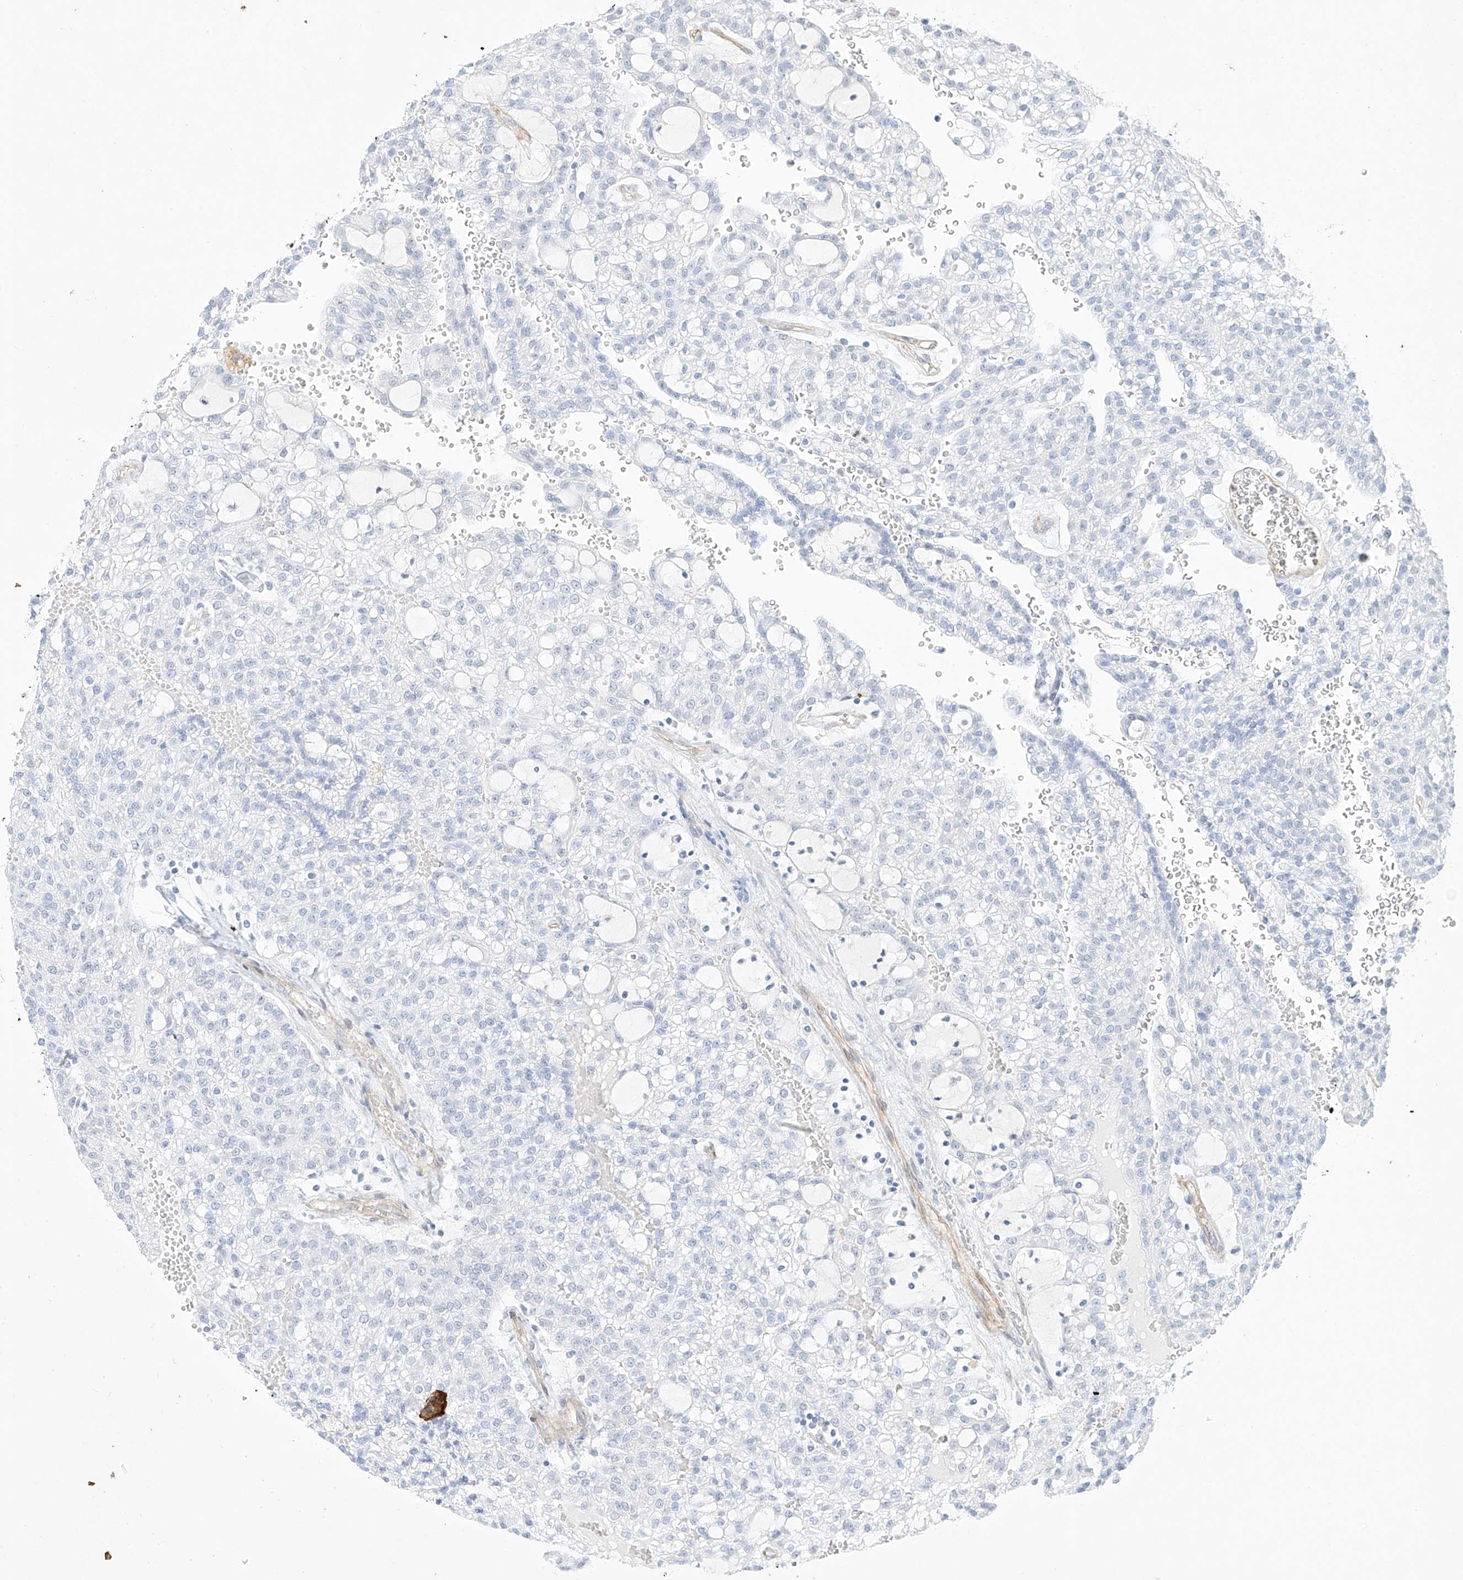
{"staining": {"intensity": "negative", "quantity": "none", "location": "none"}, "tissue": "renal cancer", "cell_type": "Tumor cells", "image_type": "cancer", "snomed": [{"axis": "morphology", "description": "Adenocarcinoma, NOS"}, {"axis": "topography", "description": "Kidney"}], "caption": "The immunohistochemistry photomicrograph has no significant expression in tumor cells of adenocarcinoma (renal) tissue.", "gene": "REEP2", "patient": {"sex": "male", "age": 63}}